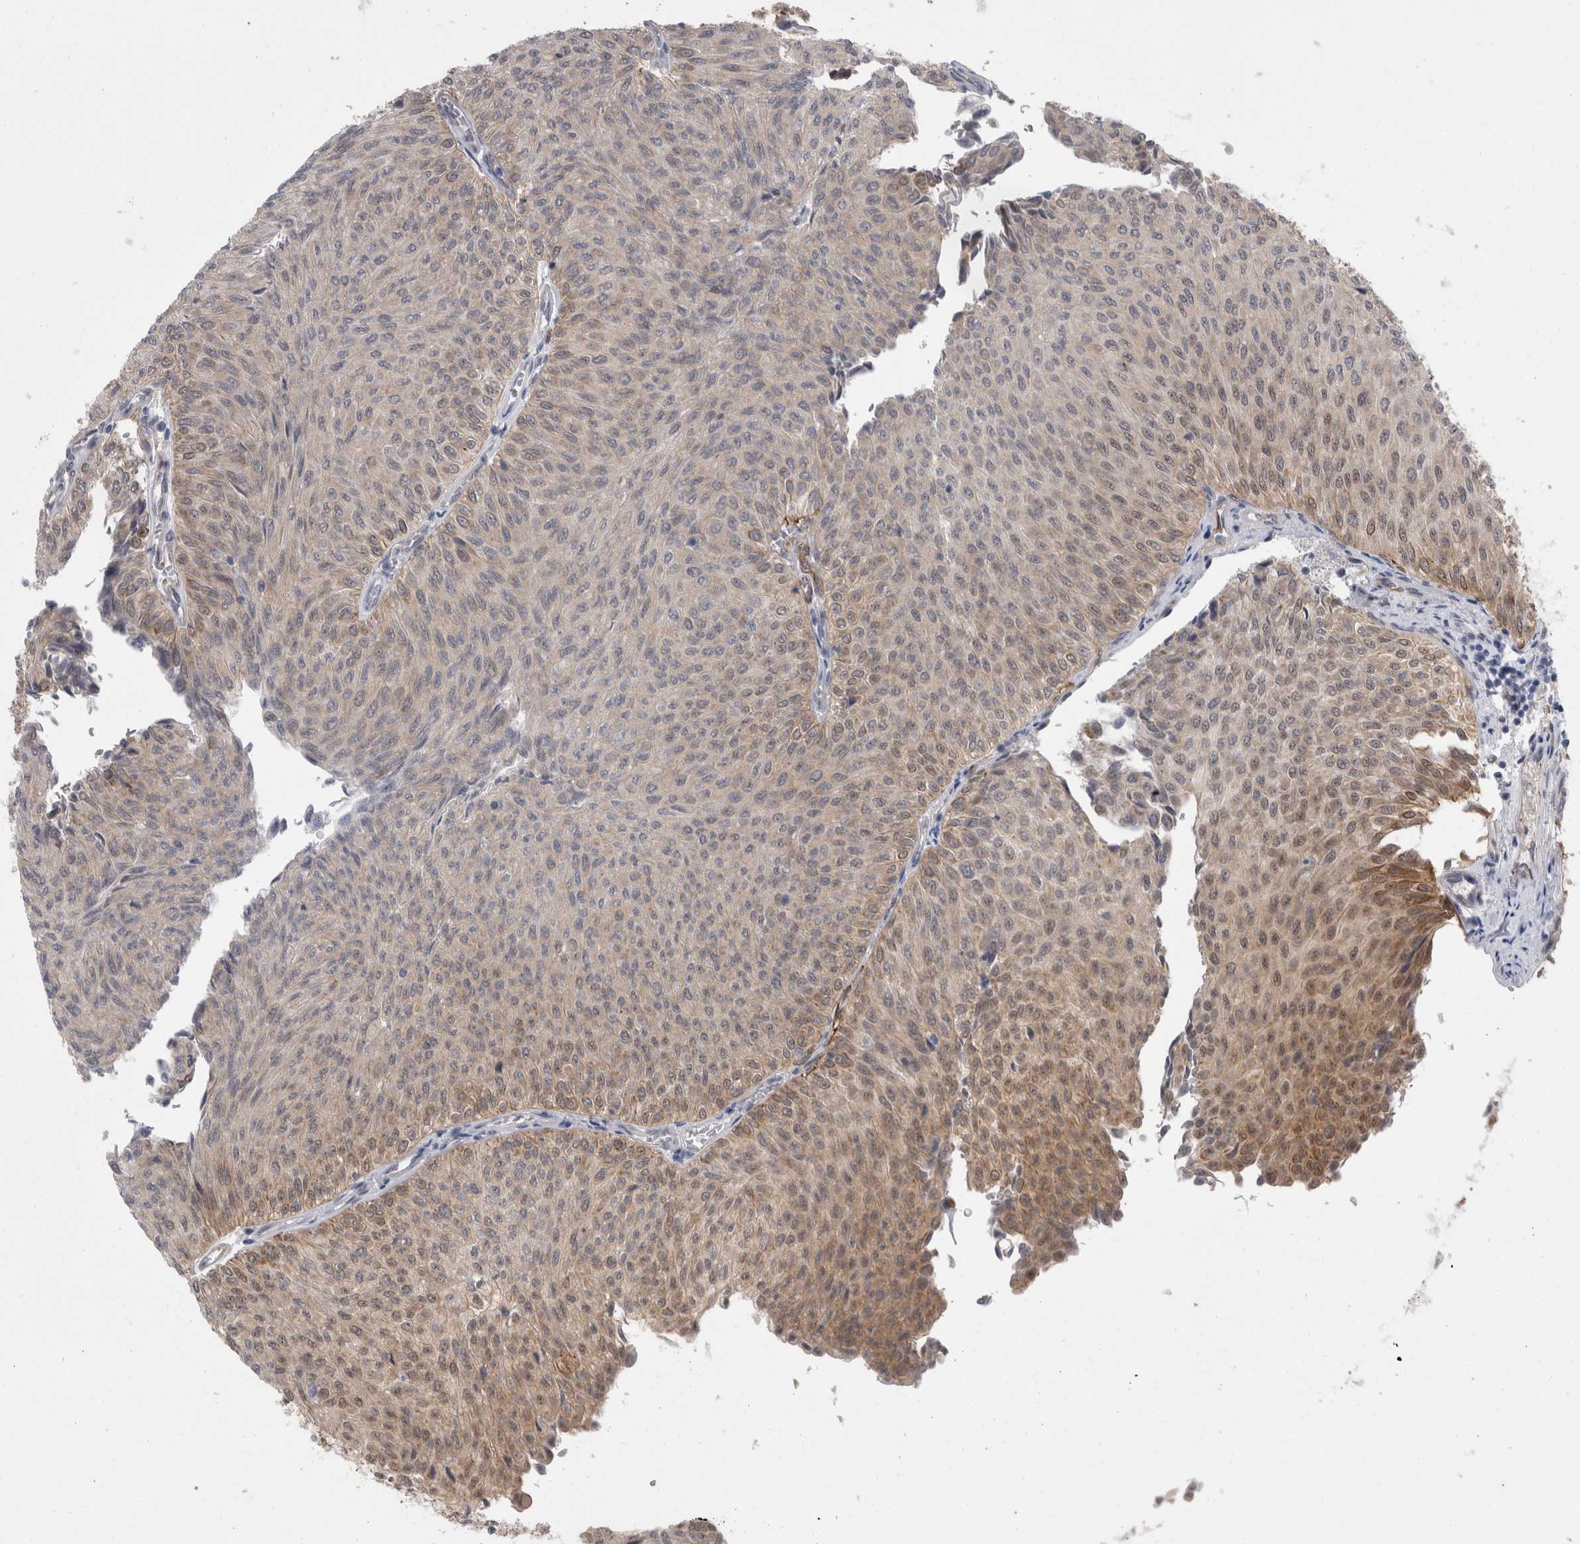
{"staining": {"intensity": "moderate", "quantity": "<25%", "location": "cytoplasmic/membranous"}, "tissue": "urothelial cancer", "cell_type": "Tumor cells", "image_type": "cancer", "snomed": [{"axis": "morphology", "description": "Urothelial carcinoma, Low grade"}, {"axis": "topography", "description": "Urinary bladder"}], "caption": "Tumor cells demonstrate low levels of moderate cytoplasmic/membranous positivity in about <25% of cells in urothelial cancer.", "gene": "FAM83H", "patient": {"sex": "male", "age": 78}}